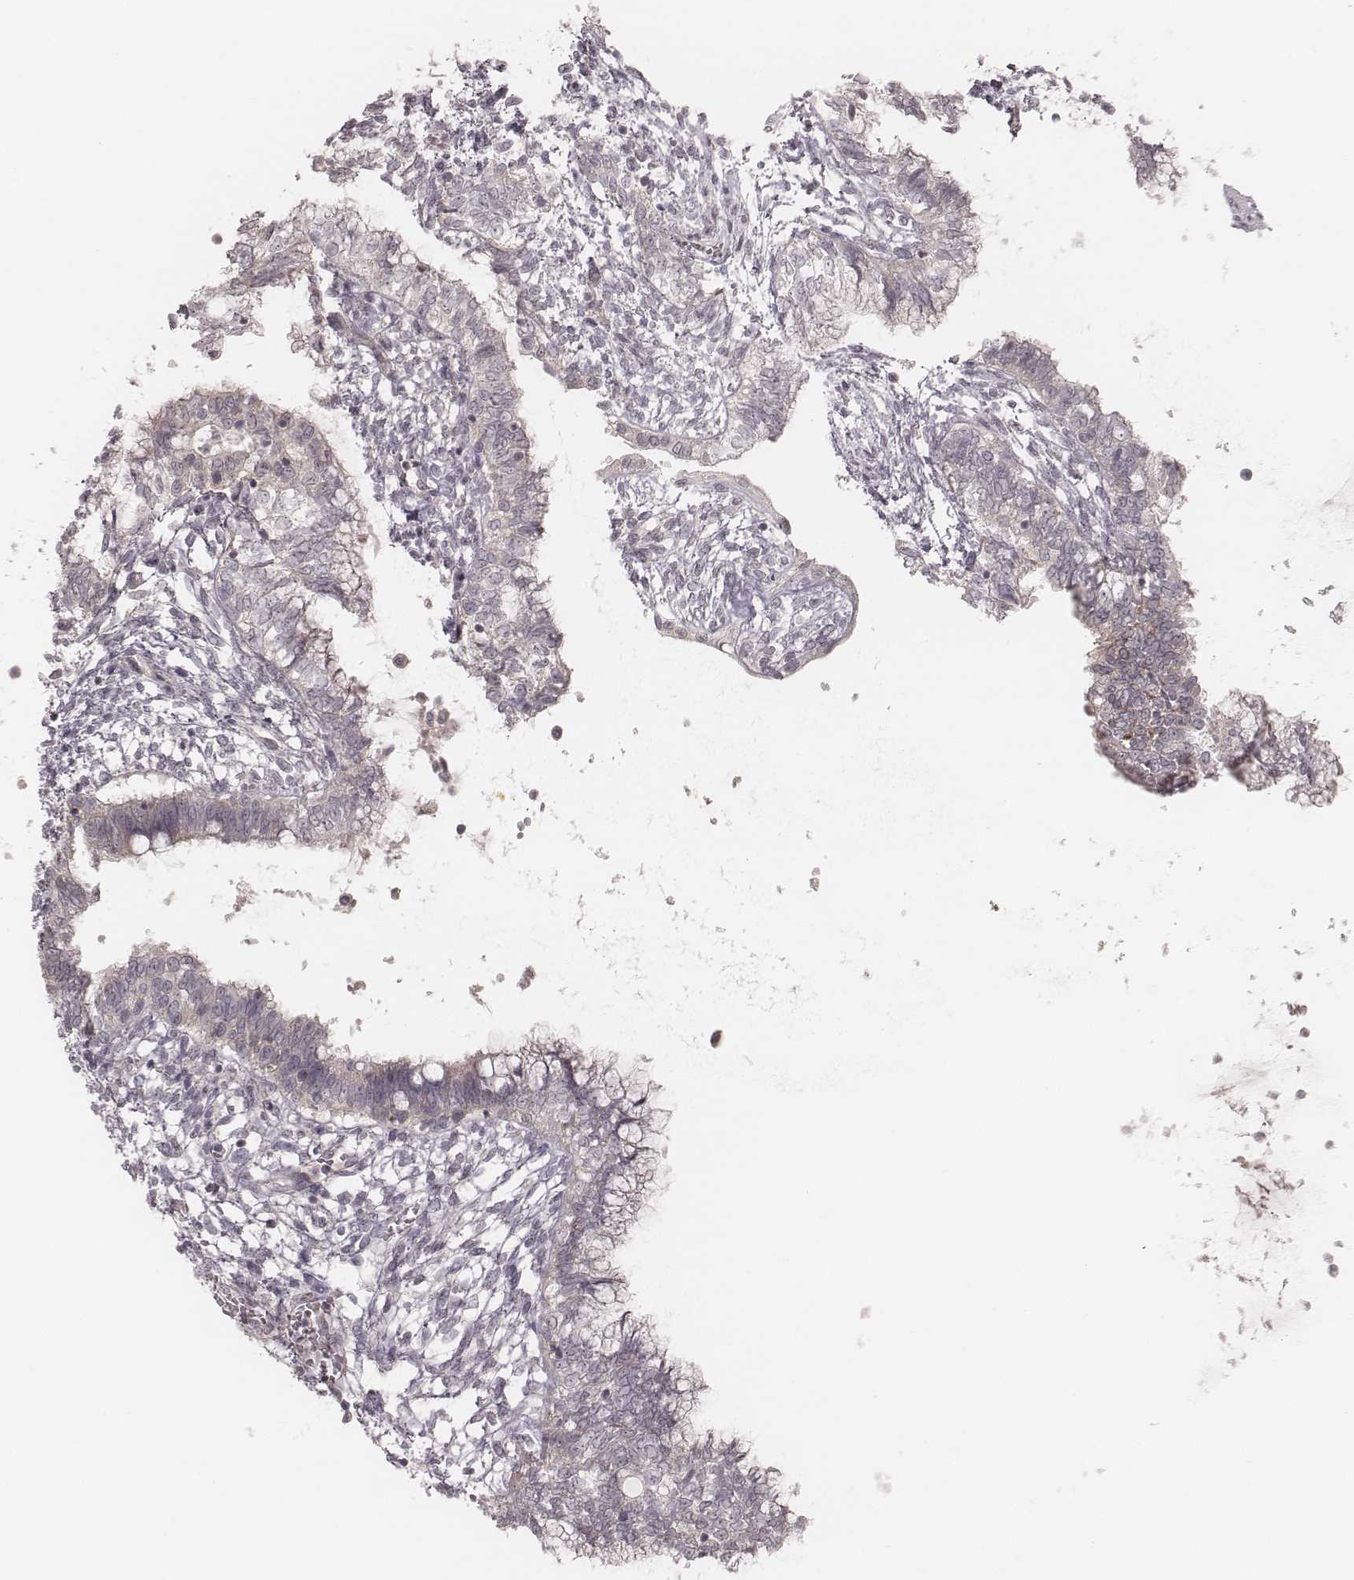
{"staining": {"intensity": "negative", "quantity": "none", "location": "none"}, "tissue": "testis cancer", "cell_type": "Tumor cells", "image_type": "cancer", "snomed": [{"axis": "morphology", "description": "Carcinoma, Embryonal, NOS"}, {"axis": "topography", "description": "Testis"}], "caption": "DAB (3,3'-diaminobenzidine) immunohistochemical staining of human testis embryonal carcinoma displays no significant expression in tumor cells.", "gene": "ACACB", "patient": {"sex": "male", "age": 37}}